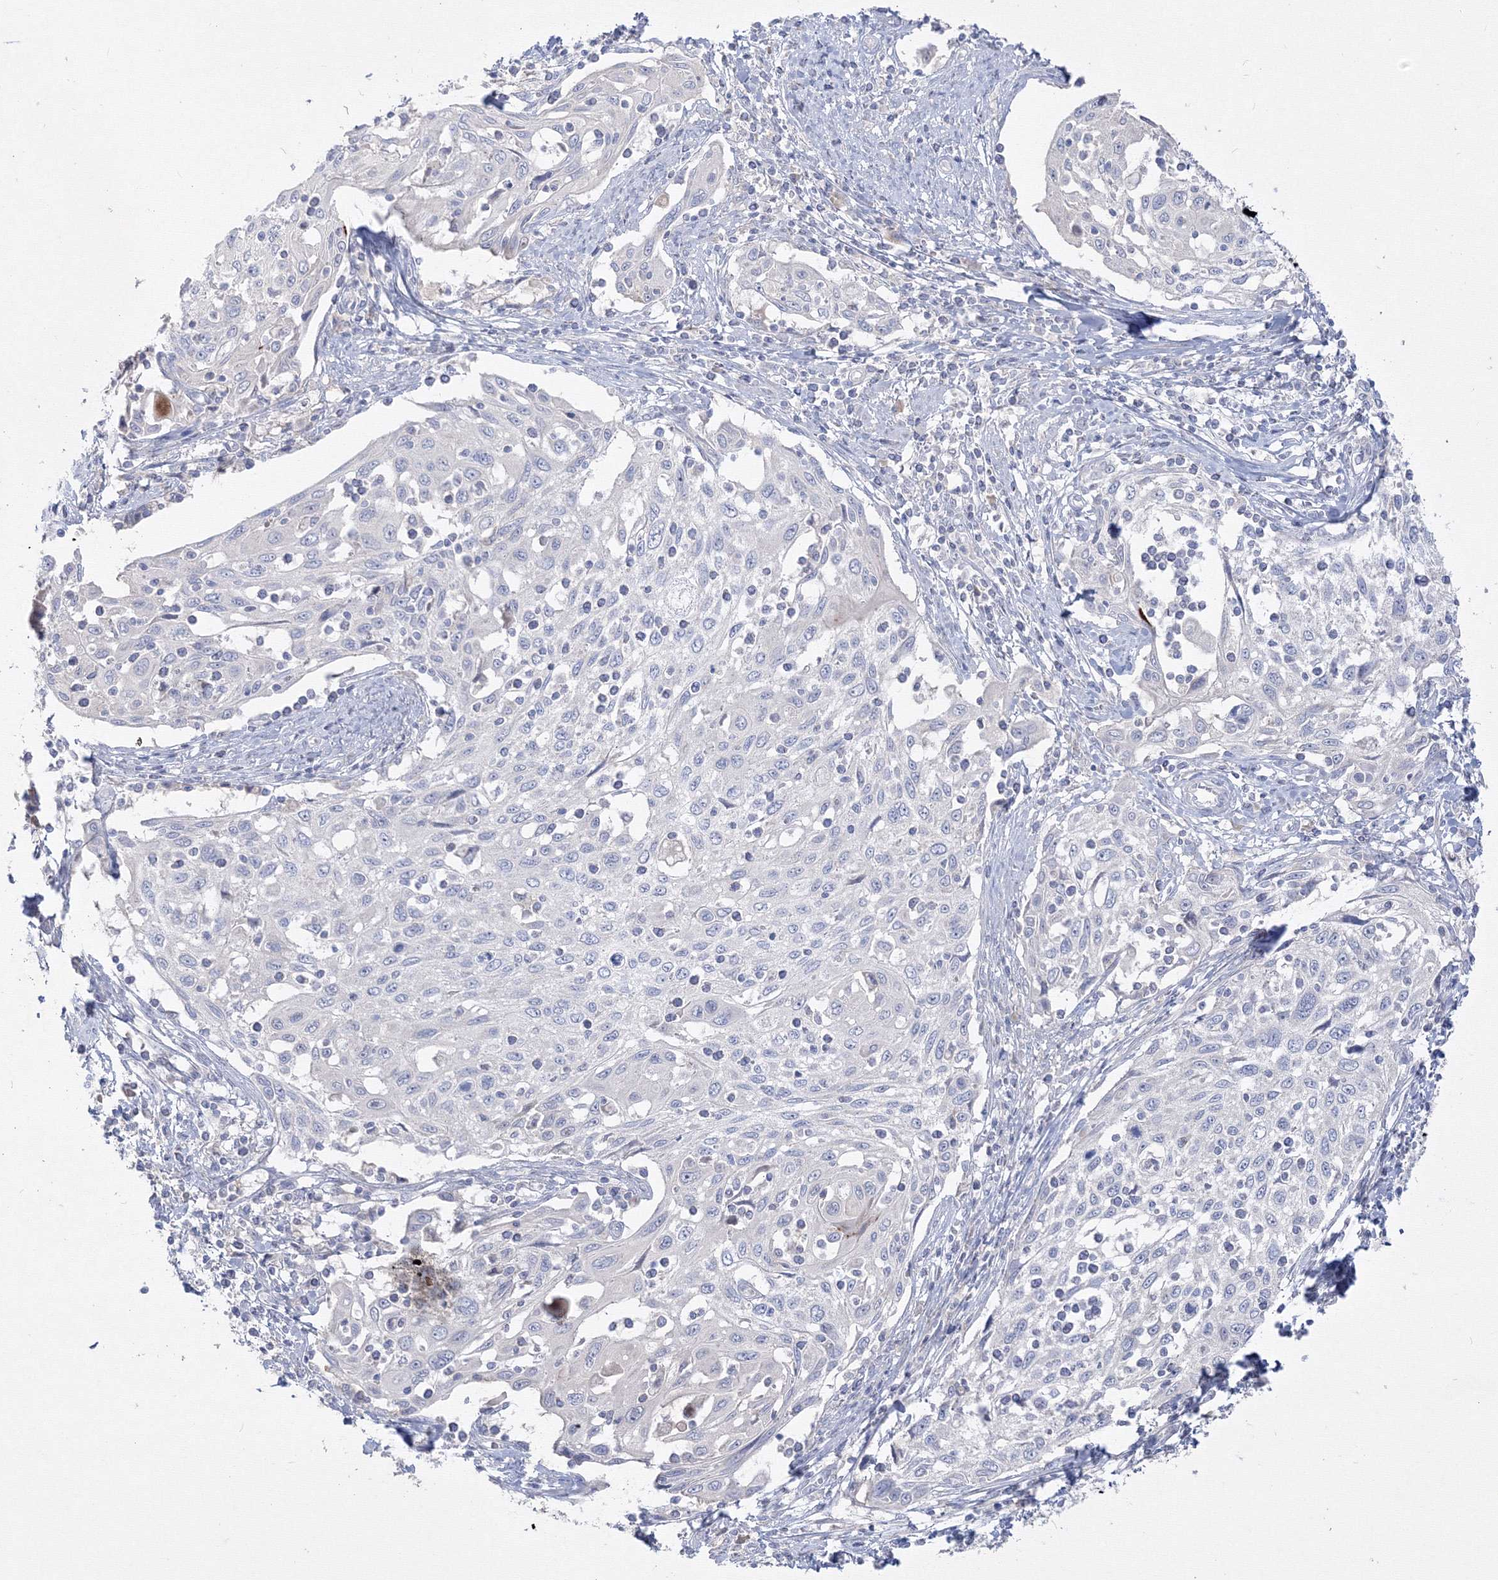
{"staining": {"intensity": "negative", "quantity": "none", "location": "none"}, "tissue": "cervical cancer", "cell_type": "Tumor cells", "image_type": "cancer", "snomed": [{"axis": "morphology", "description": "Squamous cell carcinoma, NOS"}, {"axis": "topography", "description": "Cervix"}], "caption": "A high-resolution histopathology image shows immunohistochemistry staining of cervical cancer, which displays no significant staining in tumor cells. (DAB (3,3'-diaminobenzidine) immunohistochemistry (IHC) visualized using brightfield microscopy, high magnification).", "gene": "FBXL8", "patient": {"sex": "female", "age": 70}}